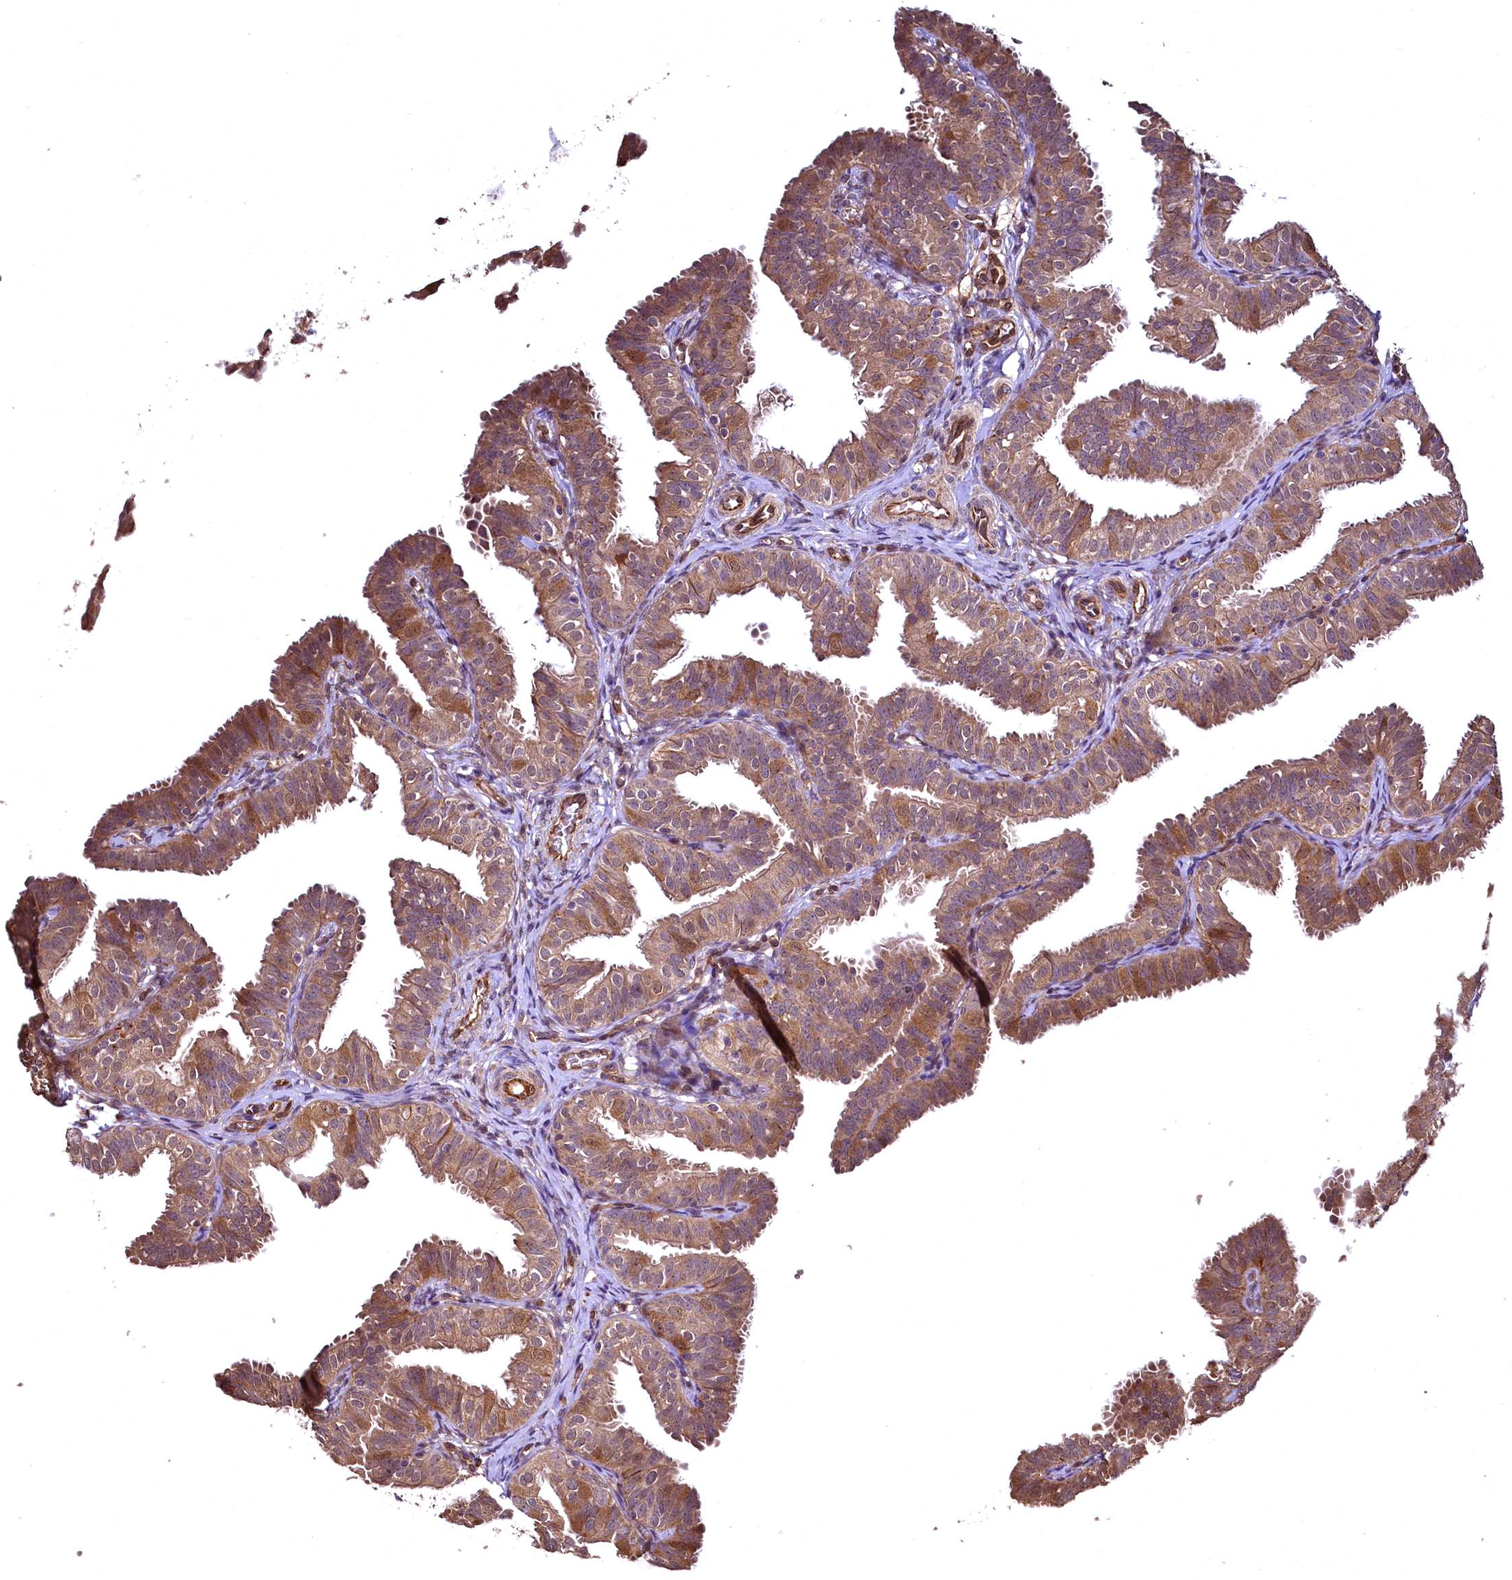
{"staining": {"intensity": "moderate", "quantity": "25%-75%", "location": "cytoplasmic/membranous"}, "tissue": "fallopian tube", "cell_type": "Glandular cells", "image_type": "normal", "snomed": [{"axis": "morphology", "description": "Normal tissue, NOS"}, {"axis": "topography", "description": "Fallopian tube"}], "caption": "Immunohistochemistry of unremarkable human fallopian tube reveals medium levels of moderate cytoplasmic/membranous staining in about 25%-75% of glandular cells.", "gene": "TBCEL", "patient": {"sex": "female", "age": 35}}